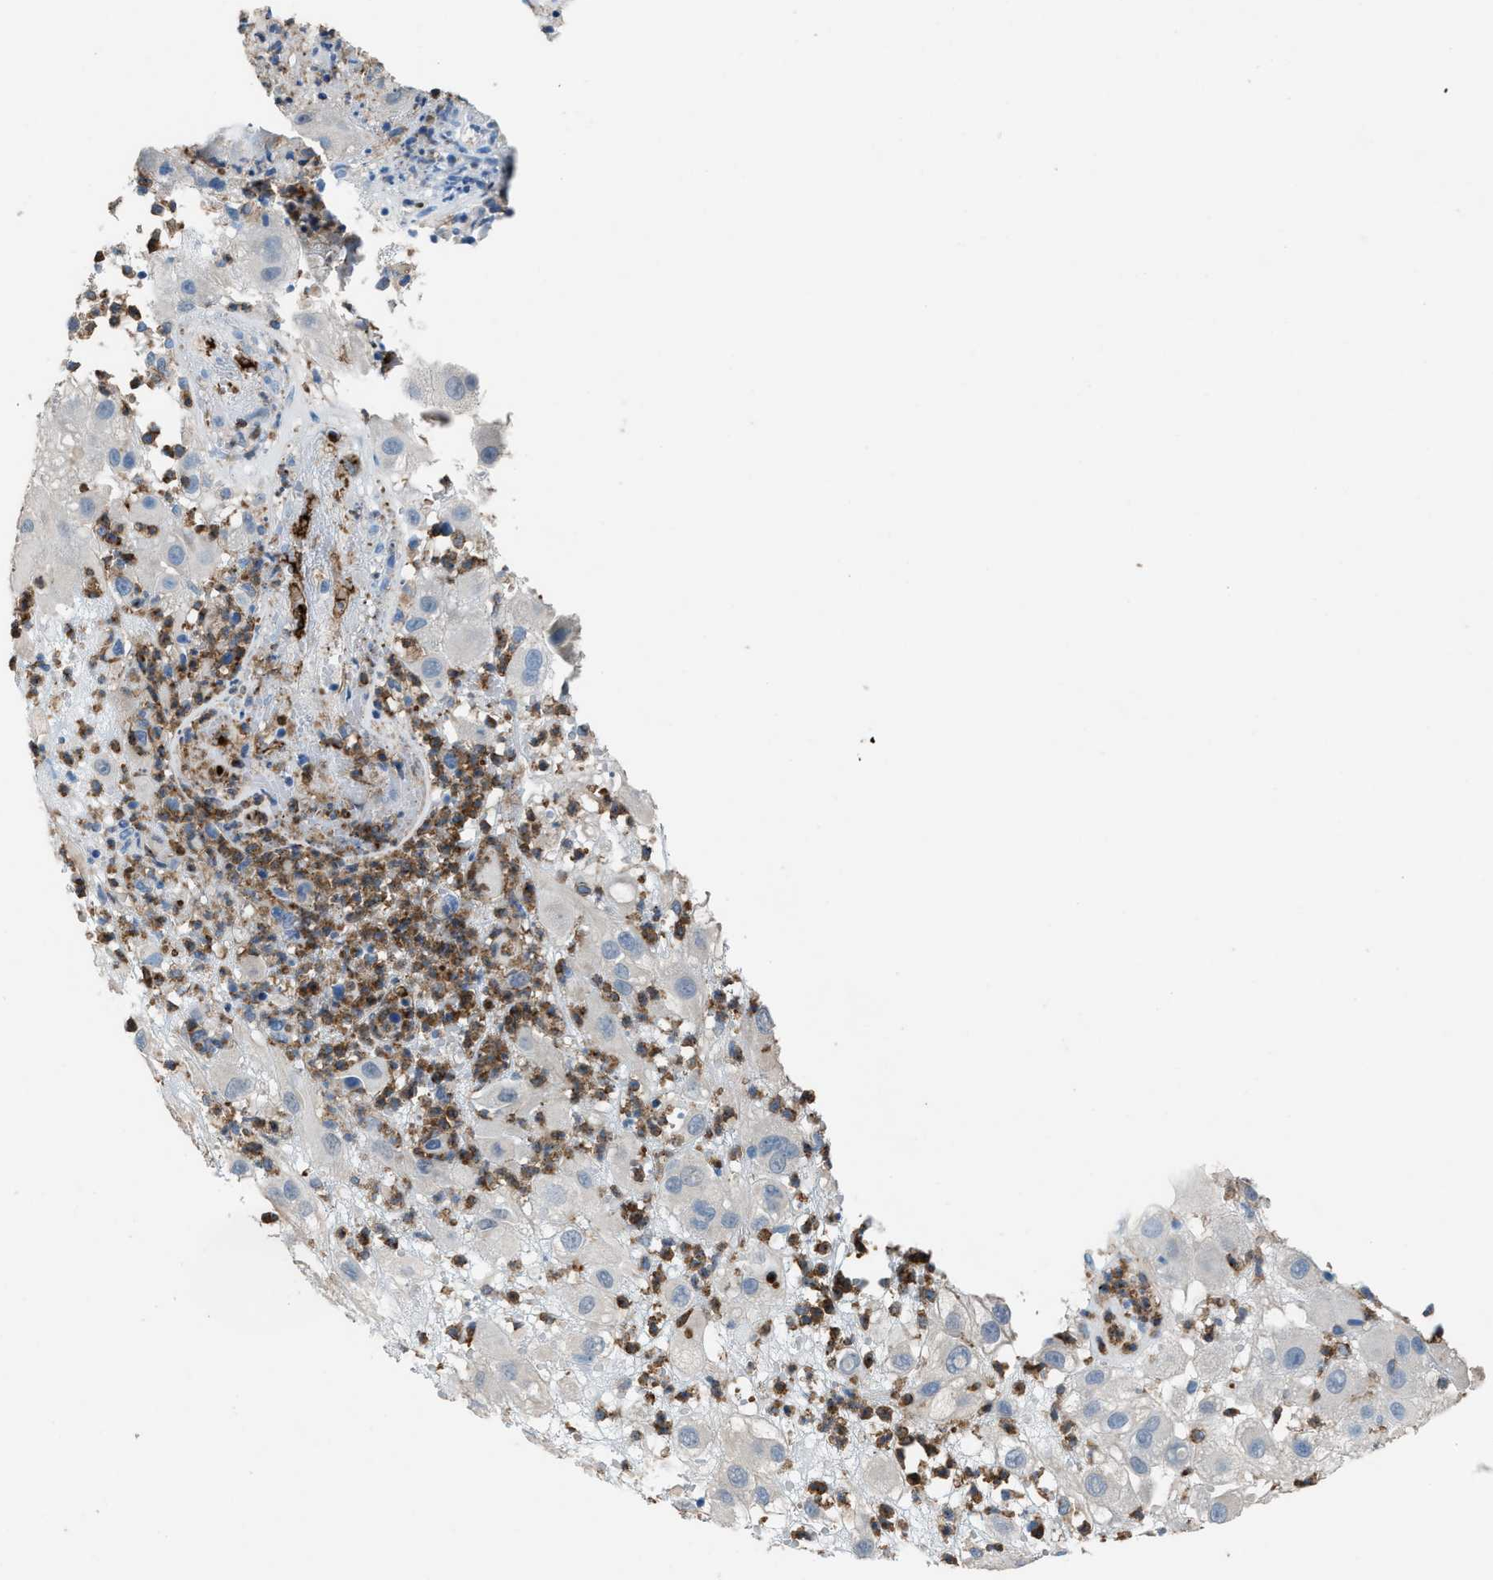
{"staining": {"intensity": "negative", "quantity": "none", "location": "none"}, "tissue": "melanoma", "cell_type": "Tumor cells", "image_type": "cancer", "snomed": [{"axis": "morphology", "description": "Malignant melanoma, NOS"}, {"axis": "topography", "description": "Skin"}], "caption": "This is a histopathology image of IHC staining of melanoma, which shows no expression in tumor cells. (Brightfield microscopy of DAB (3,3'-diaminobenzidine) IHC at high magnification).", "gene": "DYSF", "patient": {"sex": "female", "age": 81}}